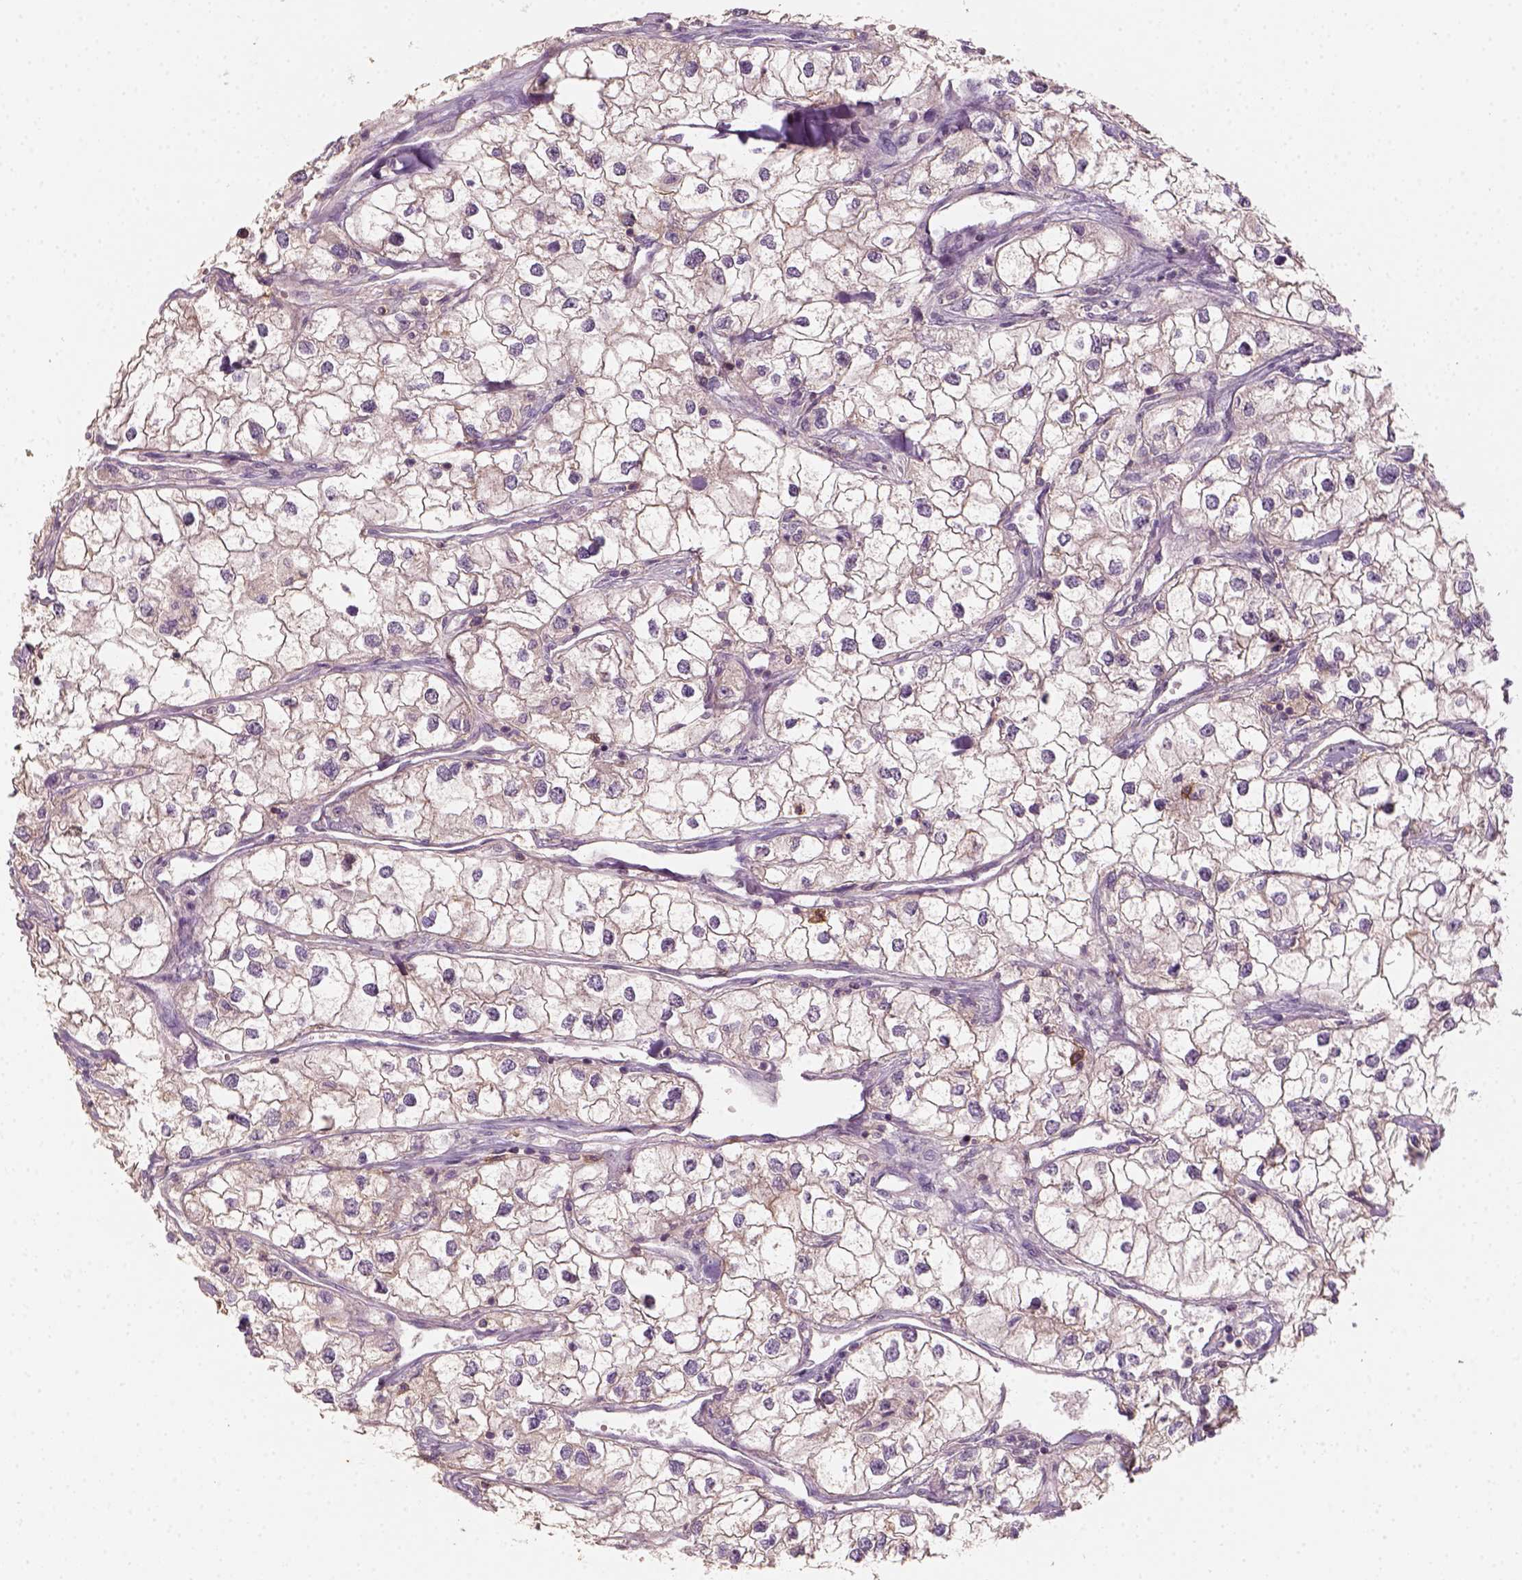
{"staining": {"intensity": "negative", "quantity": "none", "location": "none"}, "tissue": "renal cancer", "cell_type": "Tumor cells", "image_type": "cancer", "snomed": [{"axis": "morphology", "description": "Adenocarcinoma, NOS"}, {"axis": "topography", "description": "Kidney"}], "caption": "This is an immunohistochemistry (IHC) photomicrograph of human renal cancer (adenocarcinoma). There is no positivity in tumor cells.", "gene": "AQP9", "patient": {"sex": "male", "age": 59}}